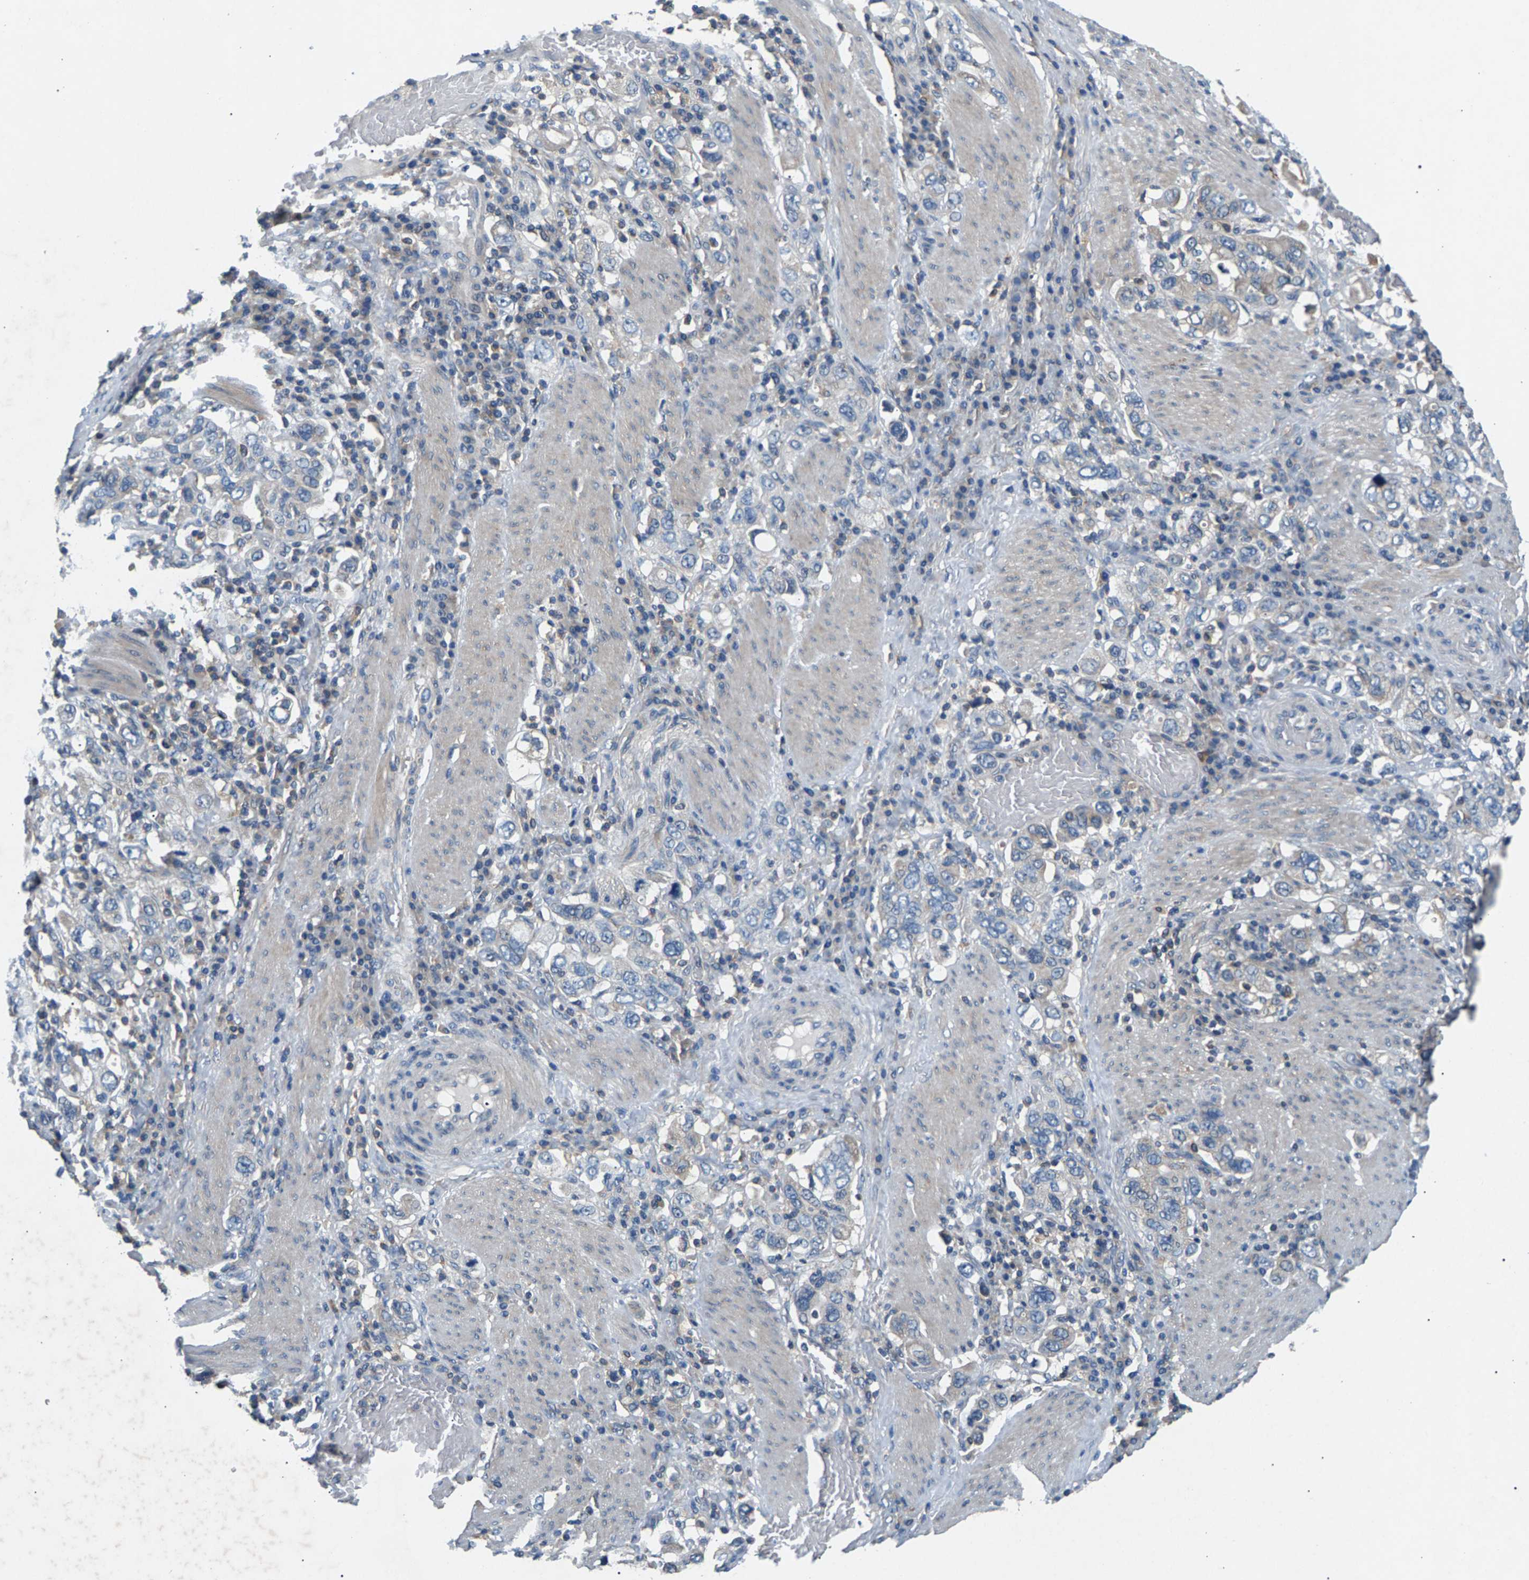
{"staining": {"intensity": "negative", "quantity": "none", "location": "none"}, "tissue": "stomach cancer", "cell_type": "Tumor cells", "image_type": "cancer", "snomed": [{"axis": "morphology", "description": "Adenocarcinoma, NOS"}, {"axis": "topography", "description": "Stomach, upper"}], "caption": "High magnification brightfield microscopy of stomach cancer stained with DAB (3,3'-diaminobenzidine) (brown) and counterstained with hematoxylin (blue): tumor cells show no significant expression.", "gene": "NT5C", "patient": {"sex": "male", "age": 62}}